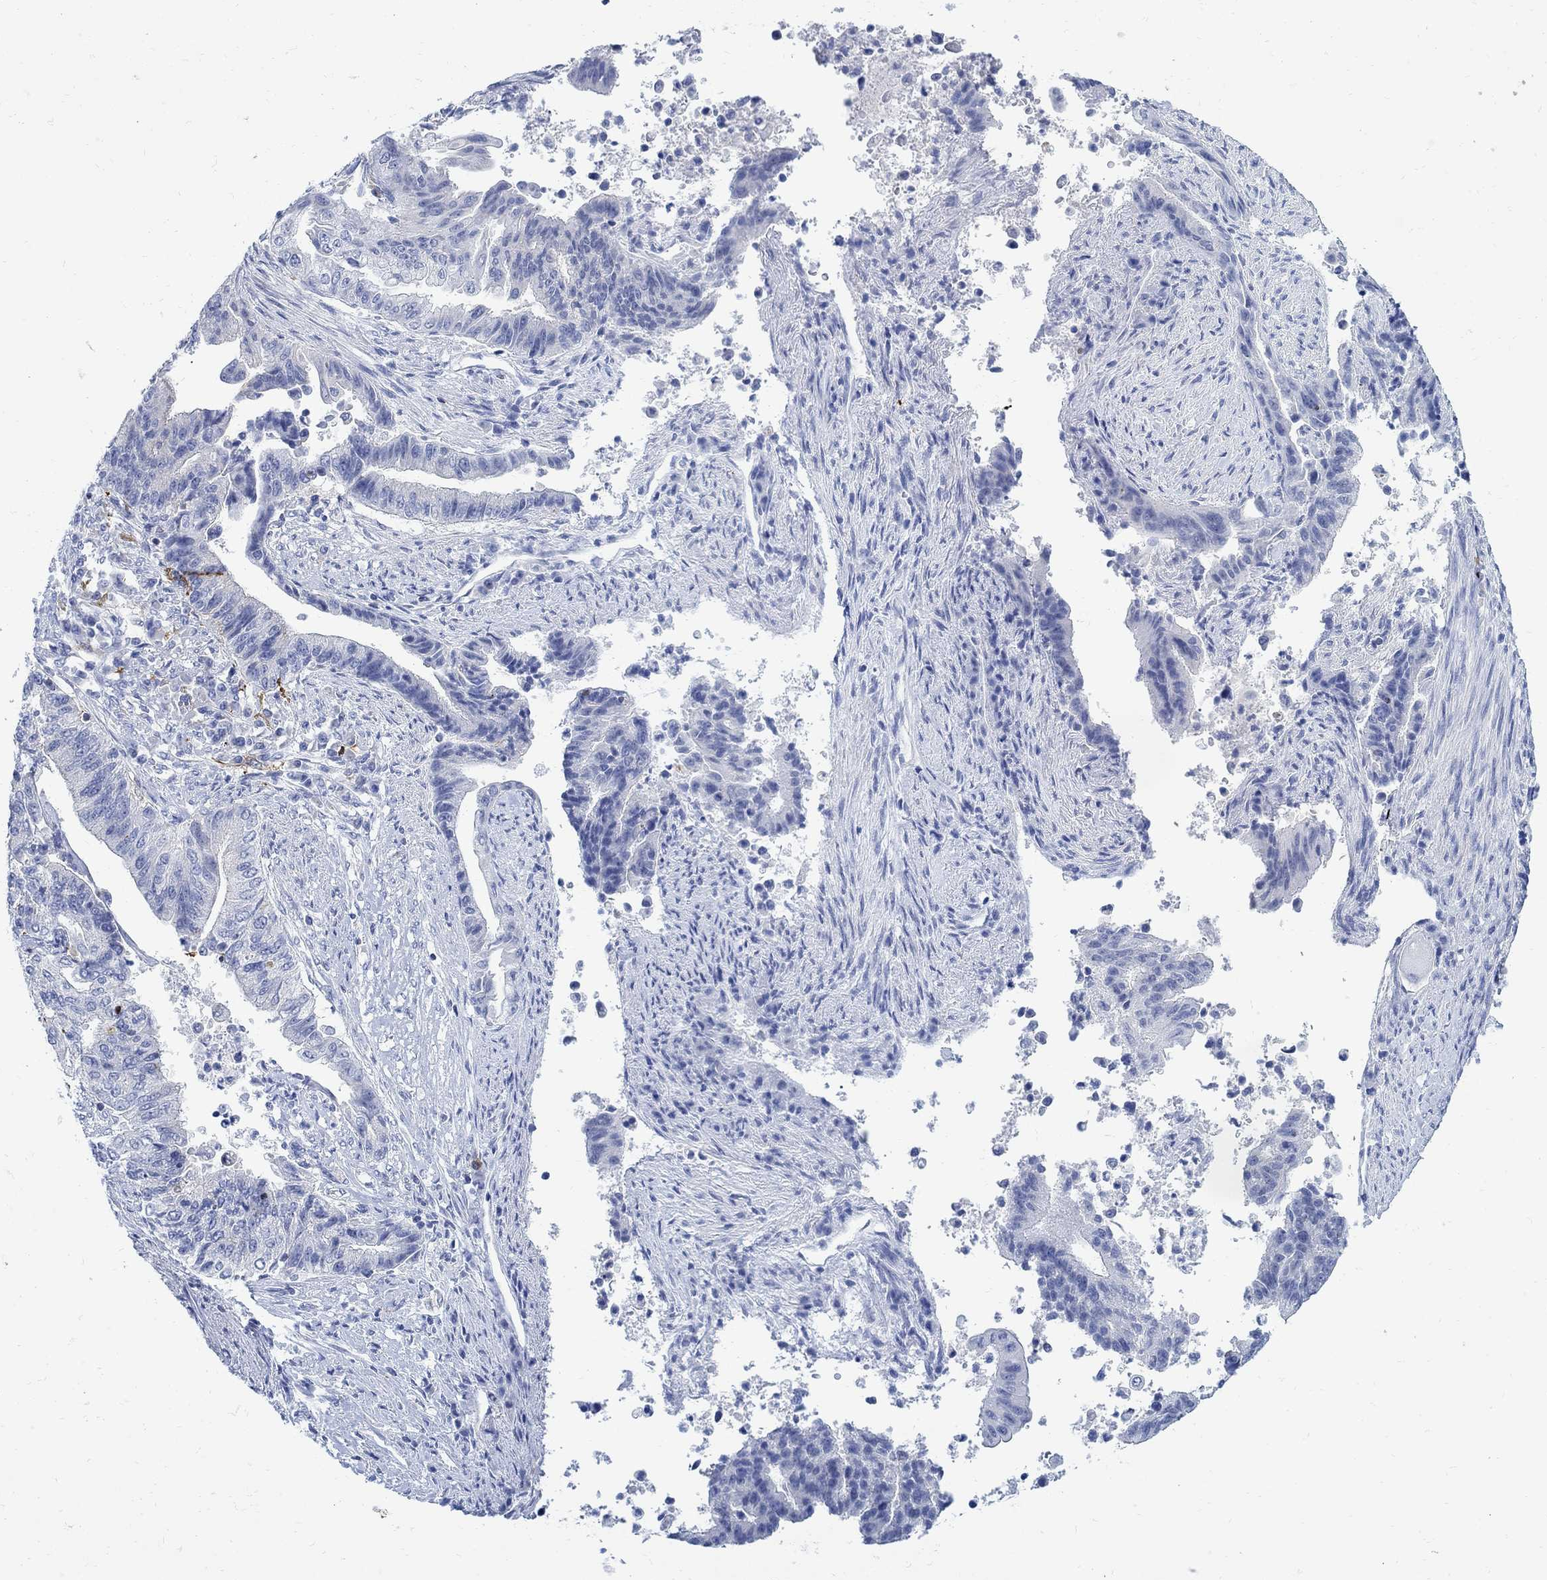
{"staining": {"intensity": "negative", "quantity": "none", "location": "none"}, "tissue": "endometrial cancer", "cell_type": "Tumor cells", "image_type": "cancer", "snomed": [{"axis": "morphology", "description": "Adenocarcinoma, NOS"}, {"axis": "topography", "description": "Uterus"}, {"axis": "topography", "description": "Endometrium"}], "caption": "Tumor cells are negative for brown protein staining in endometrial adenocarcinoma.", "gene": "PHF21B", "patient": {"sex": "female", "age": 54}}